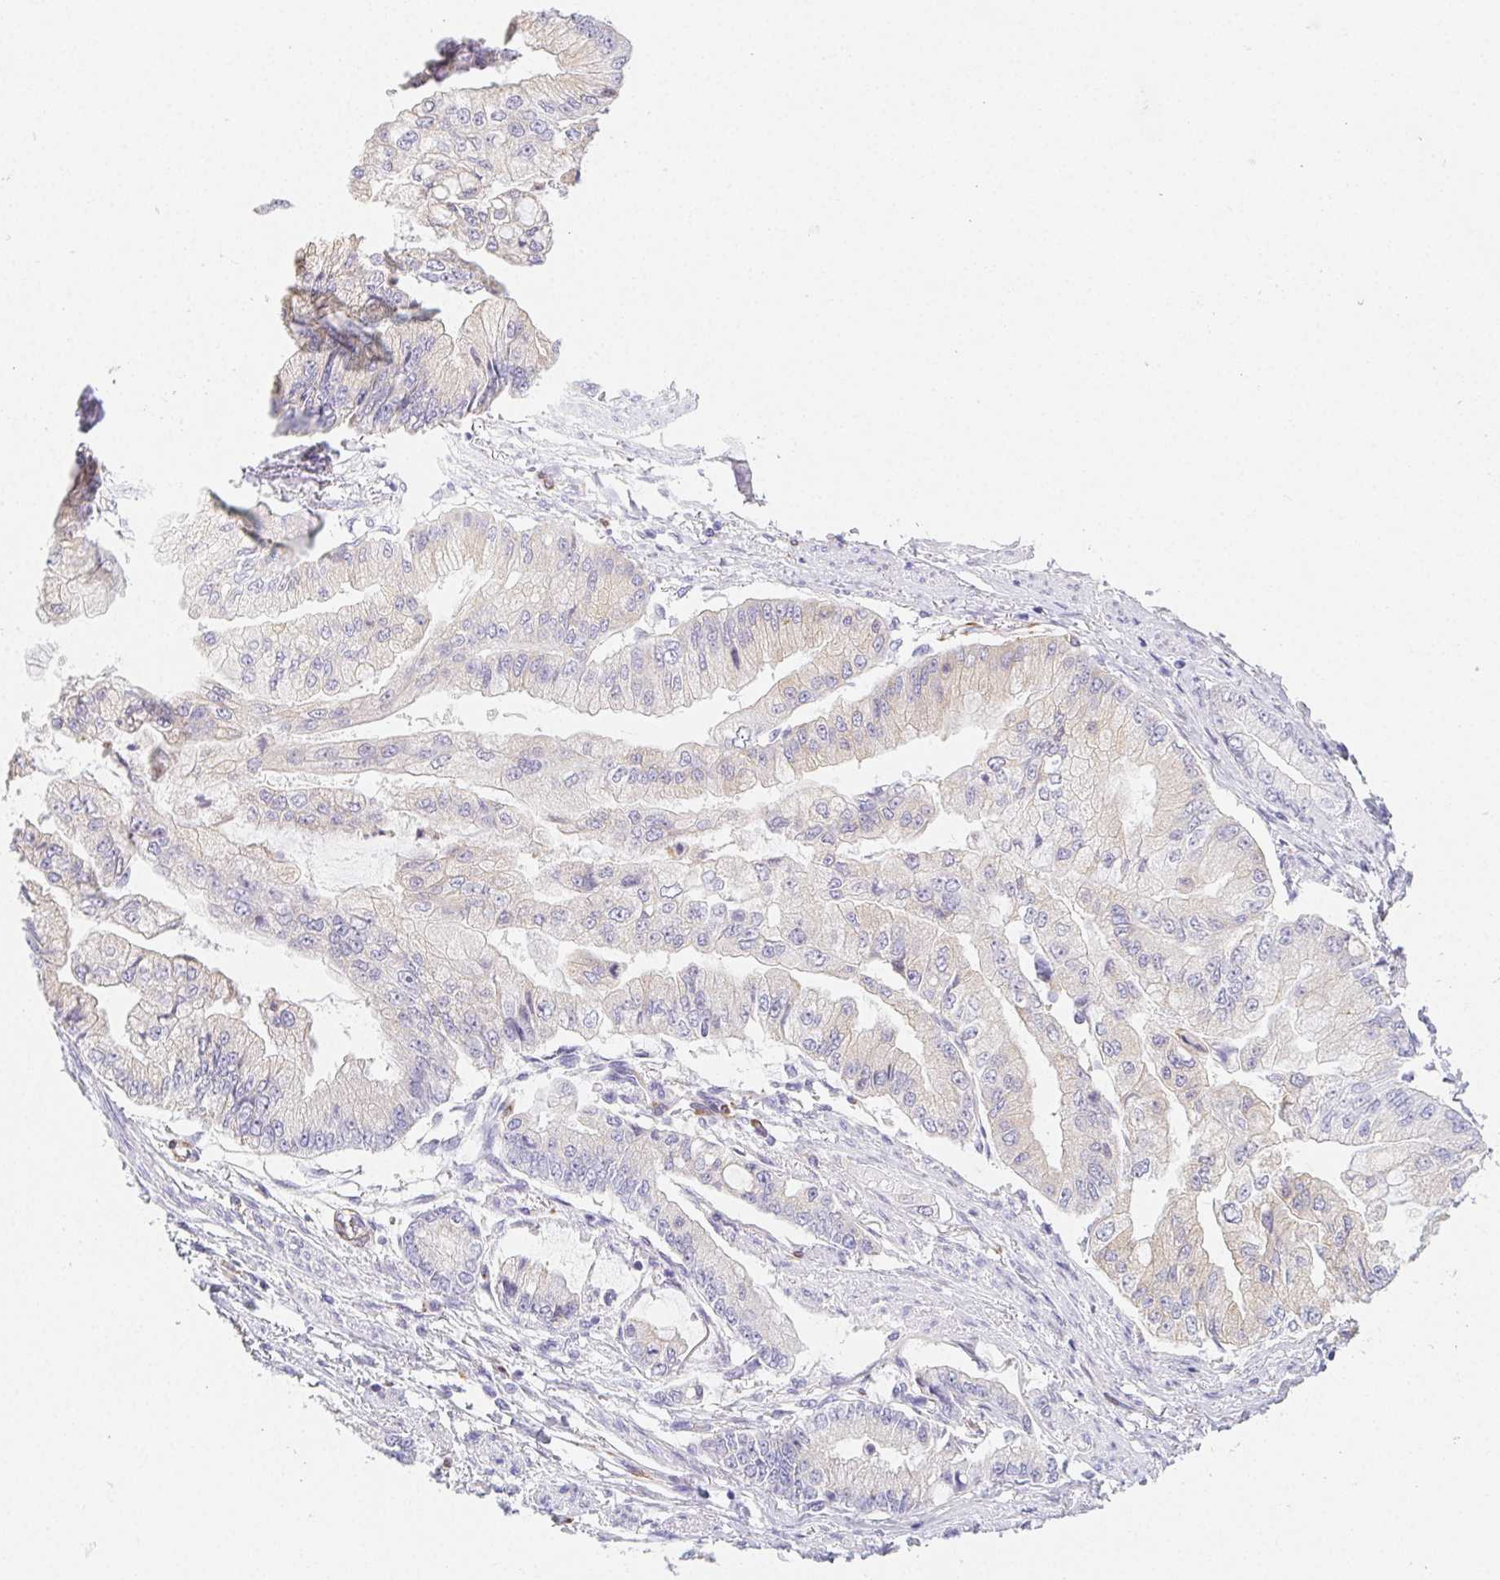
{"staining": {"intensity": "negative", "quantity": "none", "location": "none"}, "tissue": "stomach cancer", "cell_type": "Tumor cells", "image_type": "cancer", "snomed": [{"axis": "morphology", "description": "Adenocarcinoma, NOS"}, {"axis": "topography", "description": "Stomach, upper"}], "caption": "The immunohistochemistry (IHC) micrograph has no significant staining in tumor cells of stomach cancer tissue.", "gene": "HRC", "patient": {"sex": "female", "age": 74}}